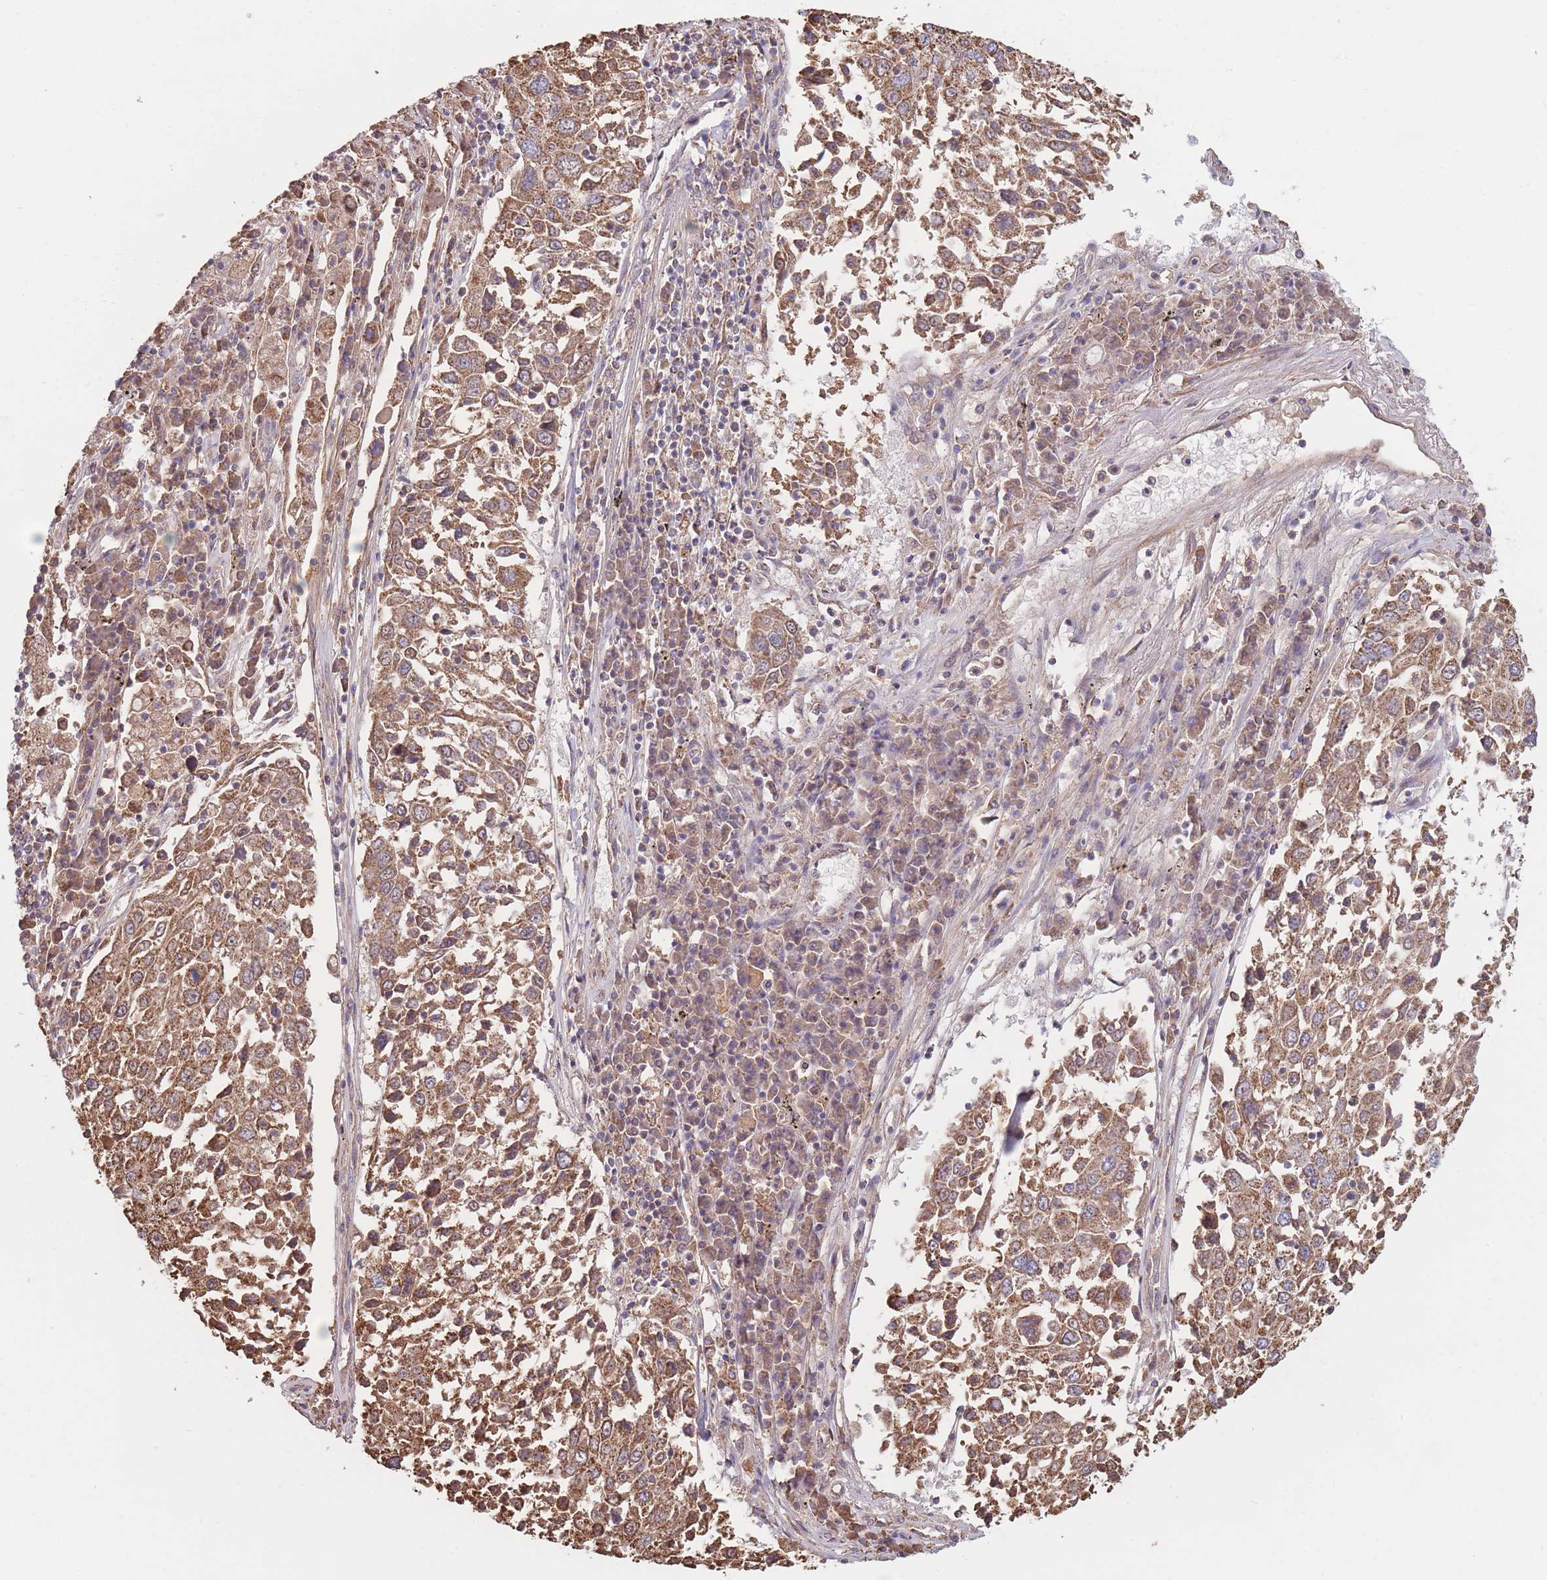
{"staining": {"intensity": "moderate", "quantity": ">75%", "location": "cytoplasmic/membranous"}, "tissue": "lung cancer", "cell_type": "Tumor cells", "image_type": "cancer", "snomed": [{"axis": "morphology", "description": "Squamous cell carcinoma, NOS"}, {"axis": "topography", "description": "Lung"}], "caption": "Immunohistochemical staining of human lung squamous cell carcinoma demonstrates medium levels of moderate cytoplasmic/membranous protein expression in about >75% of tumor cells. (DAB IHC, brown staining for protein, blue staining for nuclei).", "gene": "KIF16B", "patient": {"sex": "male", "age": 65}}